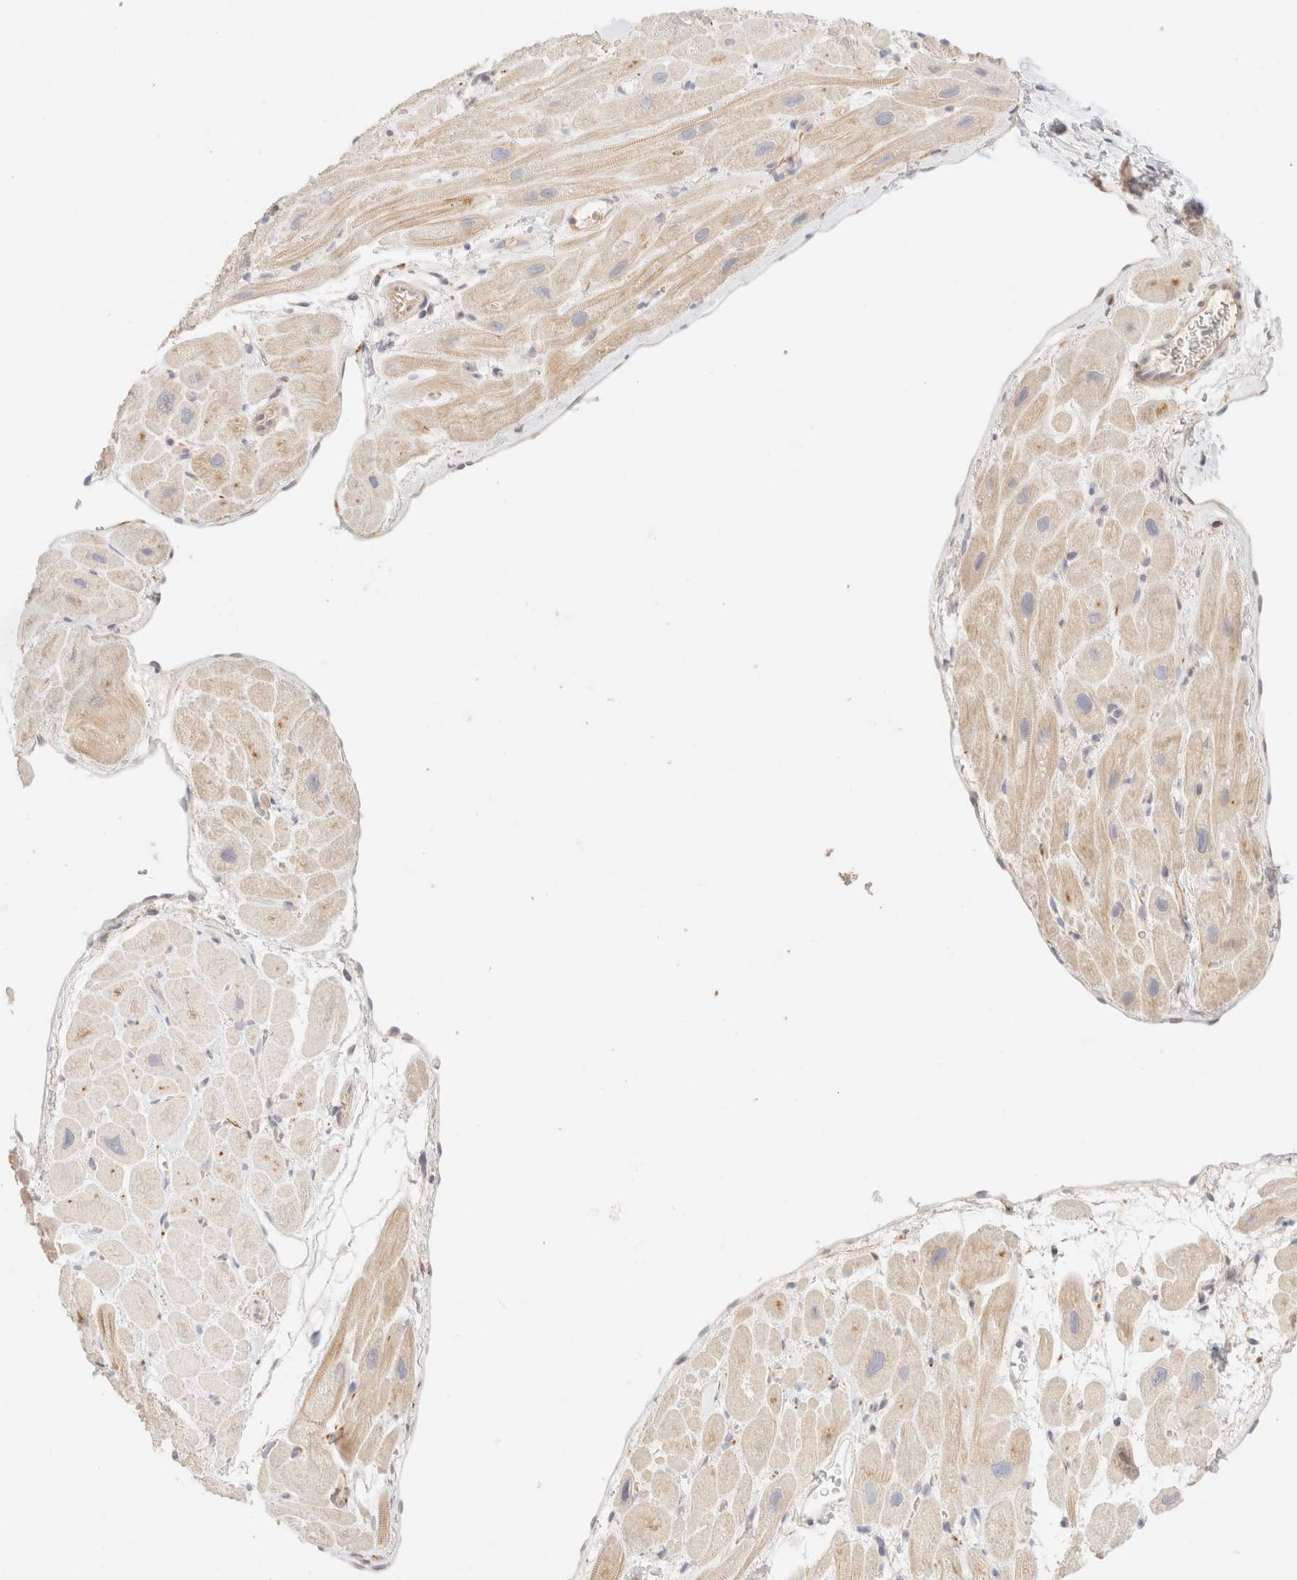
{"staining": {"intensity": "moderate", "quantity": "<25%", "location": "cytoplasmic/membranous"}, "tissue": "heart muscle", "cell_type": "Cardiomyocytes", "image_type": "normal", "snomed": [{"axis": "morphology", "description": "Normal tissue, NOS"}, {"axis": "topography", "description": "Heart"}], "caption": "Heart muscle stained with a brown dye shows moderate cytoplasmic/membranous positive expression in approximately <25% of cardiomyocytes.", "gene": "SNTB1", "patient": {"sex": "male", "age": 49}}